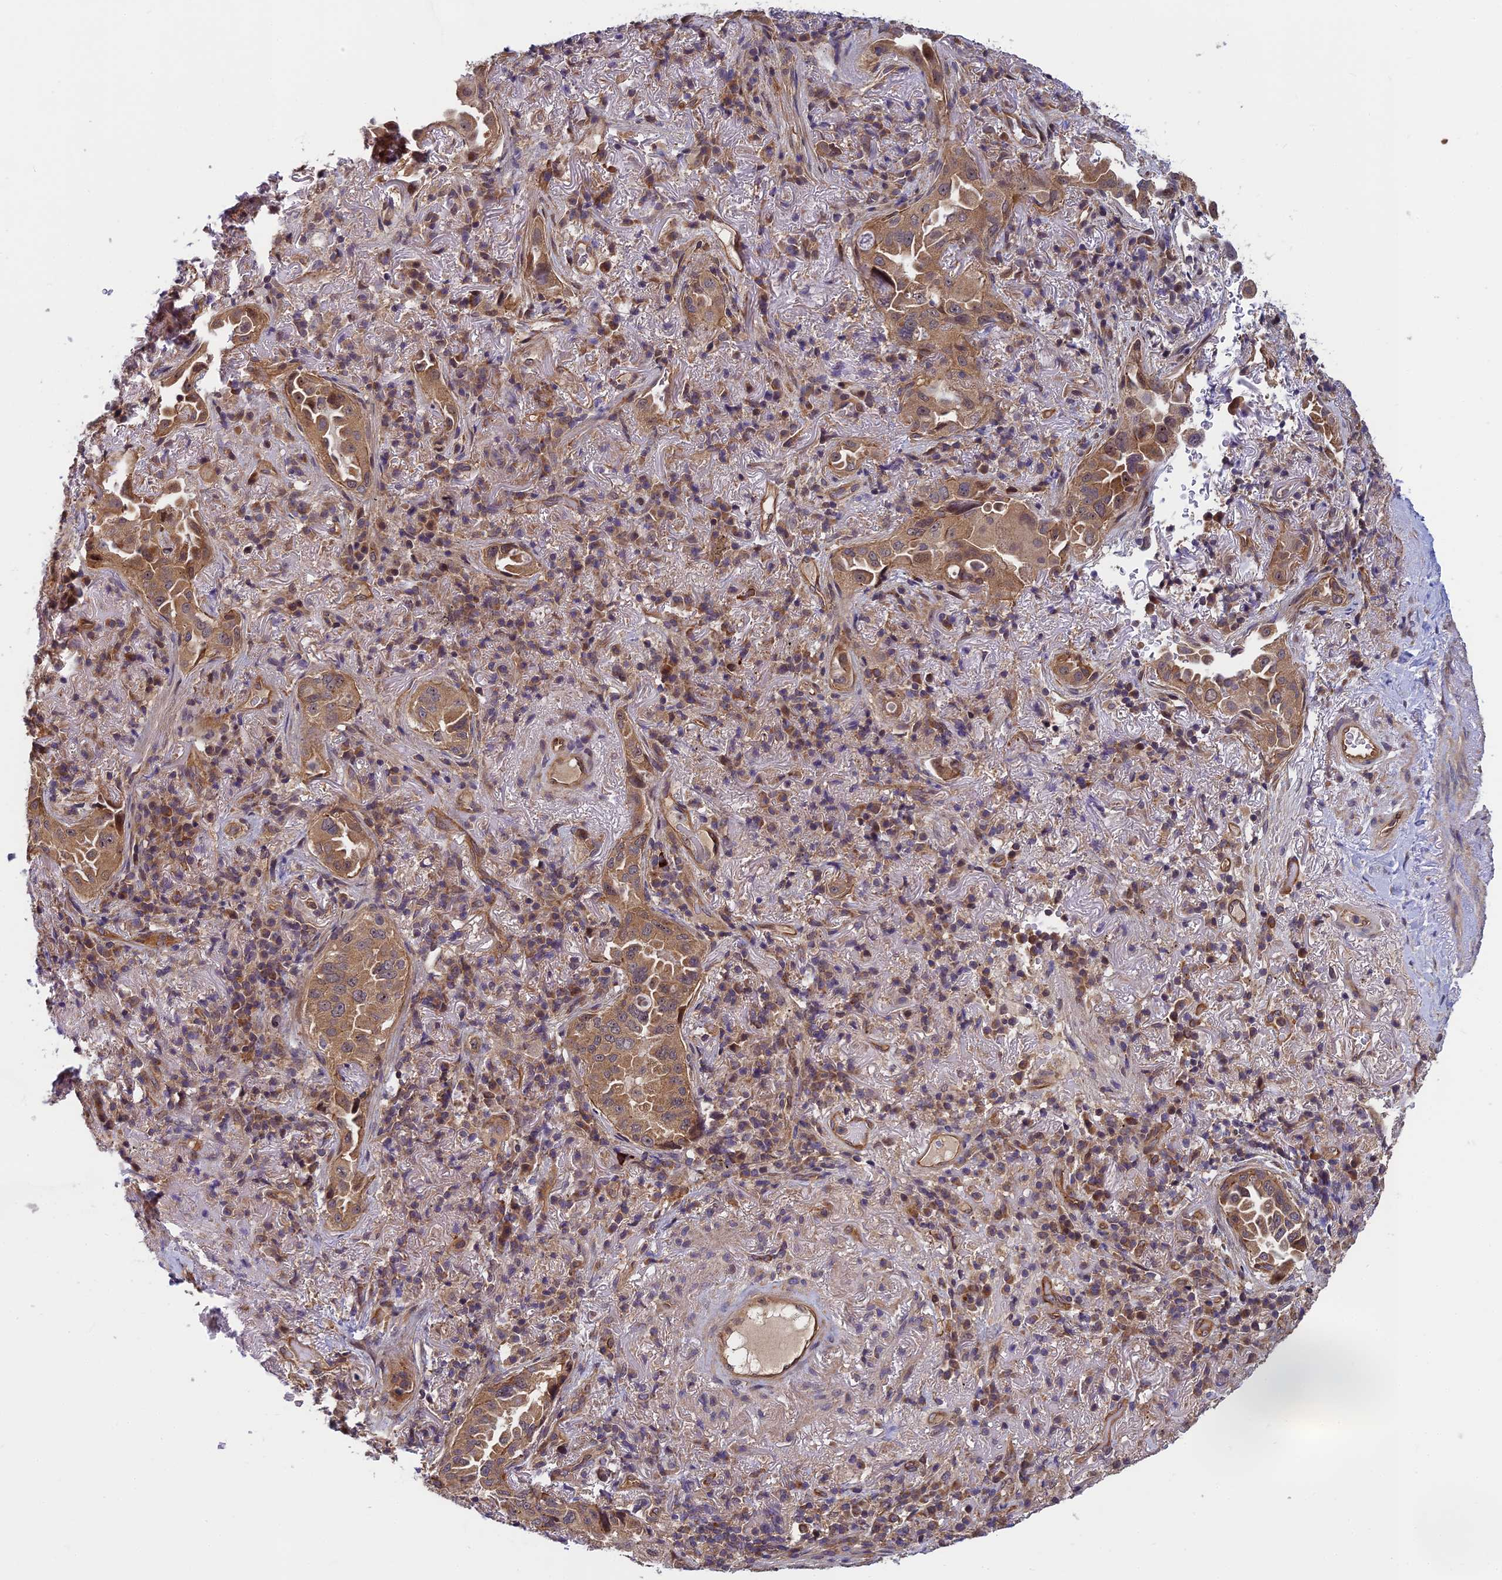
{"staining": {"intensity": "moderate", "quantity": ">75%", "location": "cytoplasmic/membranous"}, "tissue": "lung cancer", "cell_type": "Tumor cells", "image_type": "cancer", "snomed": [{"axis": "morphology", "description": "Adenocarcinoma, NOS"}, {"axis": "topography", "description": "Lung"}], "caption": "Human lung adenocarcinoma stained for a protein (brown) exhibits moderate cytoplasmic/membranous positive positivity in about >75% of tumor cells.", "gene": "PIKFYVE", "patient": {"sex": "female", "age": 69}}